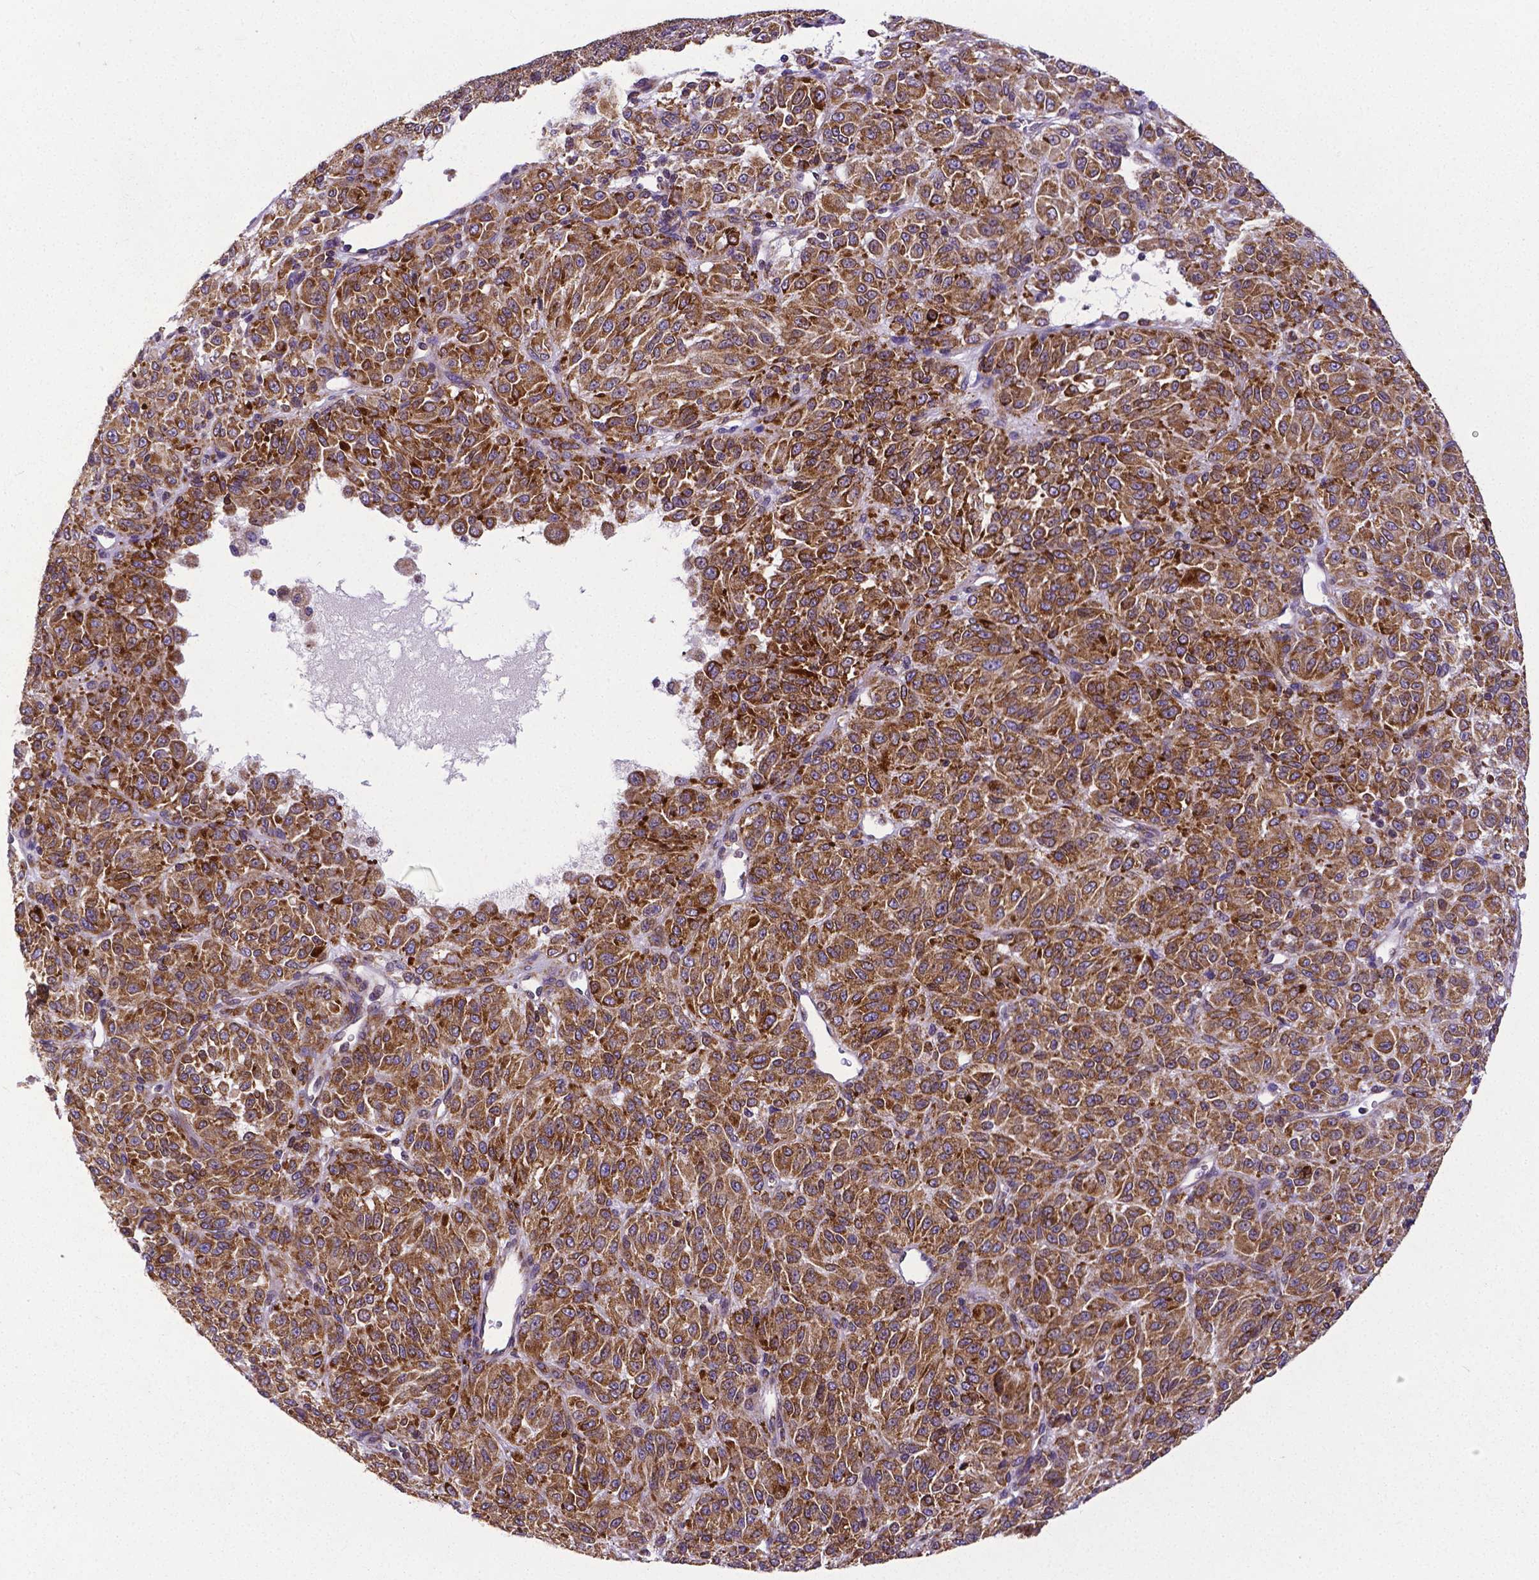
{"staining": {"intensity": "moderate", "quantity": ">75%", "location": "cytoplasmic/membranous"}, "tissue": "melanoma", "cell_type": "Tumor cells", "image_type": "cancer", "snomed": [{"axis": "morphology", "description": "Malignant melanoma, Metastatic site"}, {"axis": "topography", "description": "Brain"}], "caption": "The photomicrograph displays immunohistochemical staining of melanoma. There is moderate cytoplasmic/membranous staining is identified in about >75% of tumor cells. (DAB (3,3'-diaminobenzidine) IHC with brightfield microscopy, high magnification).", "gene": "MTDH", "patient": {"sex": "female", "age": 56}}